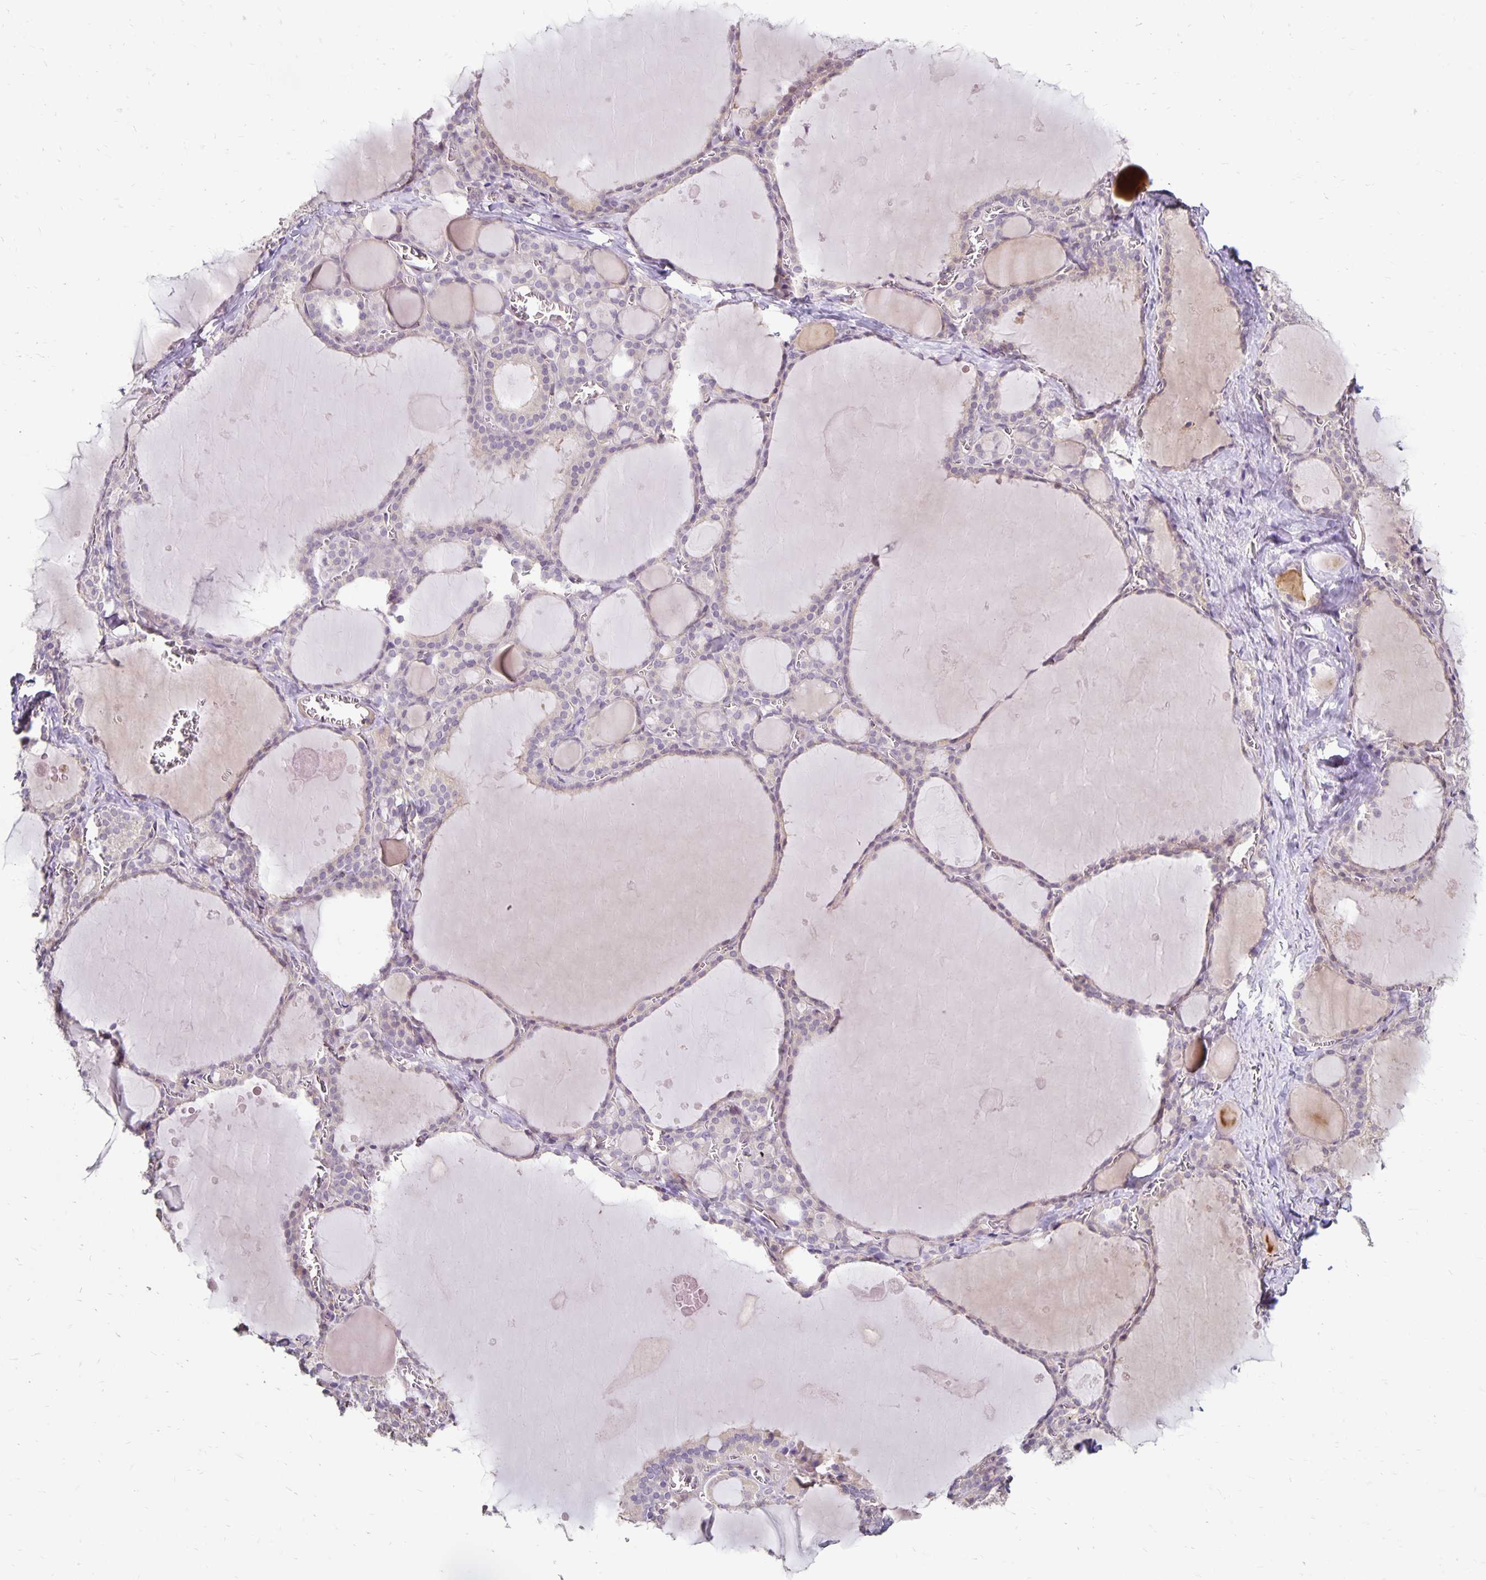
{"staining": {"intensity": "weak", "quantity": "25%-75%", "location": "cytoplasmic/membranous"}, "tissue": "thyroid gland", "cell_type": "Glandular cells", "image_type": "normal", "snomed": [{"axis": "morphology", "description": "Normal tissue, NOS"}, {"axis": "topography", "description": "Thyroid gland"}], "caption": "Glandular cells exhibit low levels of weak cytoplasmic/membranous positivity in approximately 25%-75% of cells in unremarkable human thyroid gland. (DAB IHC, brown staining for protein, blue staining for nuclei).", "gene": "CST6", "patient": {"sex": "male", "age": 56}}